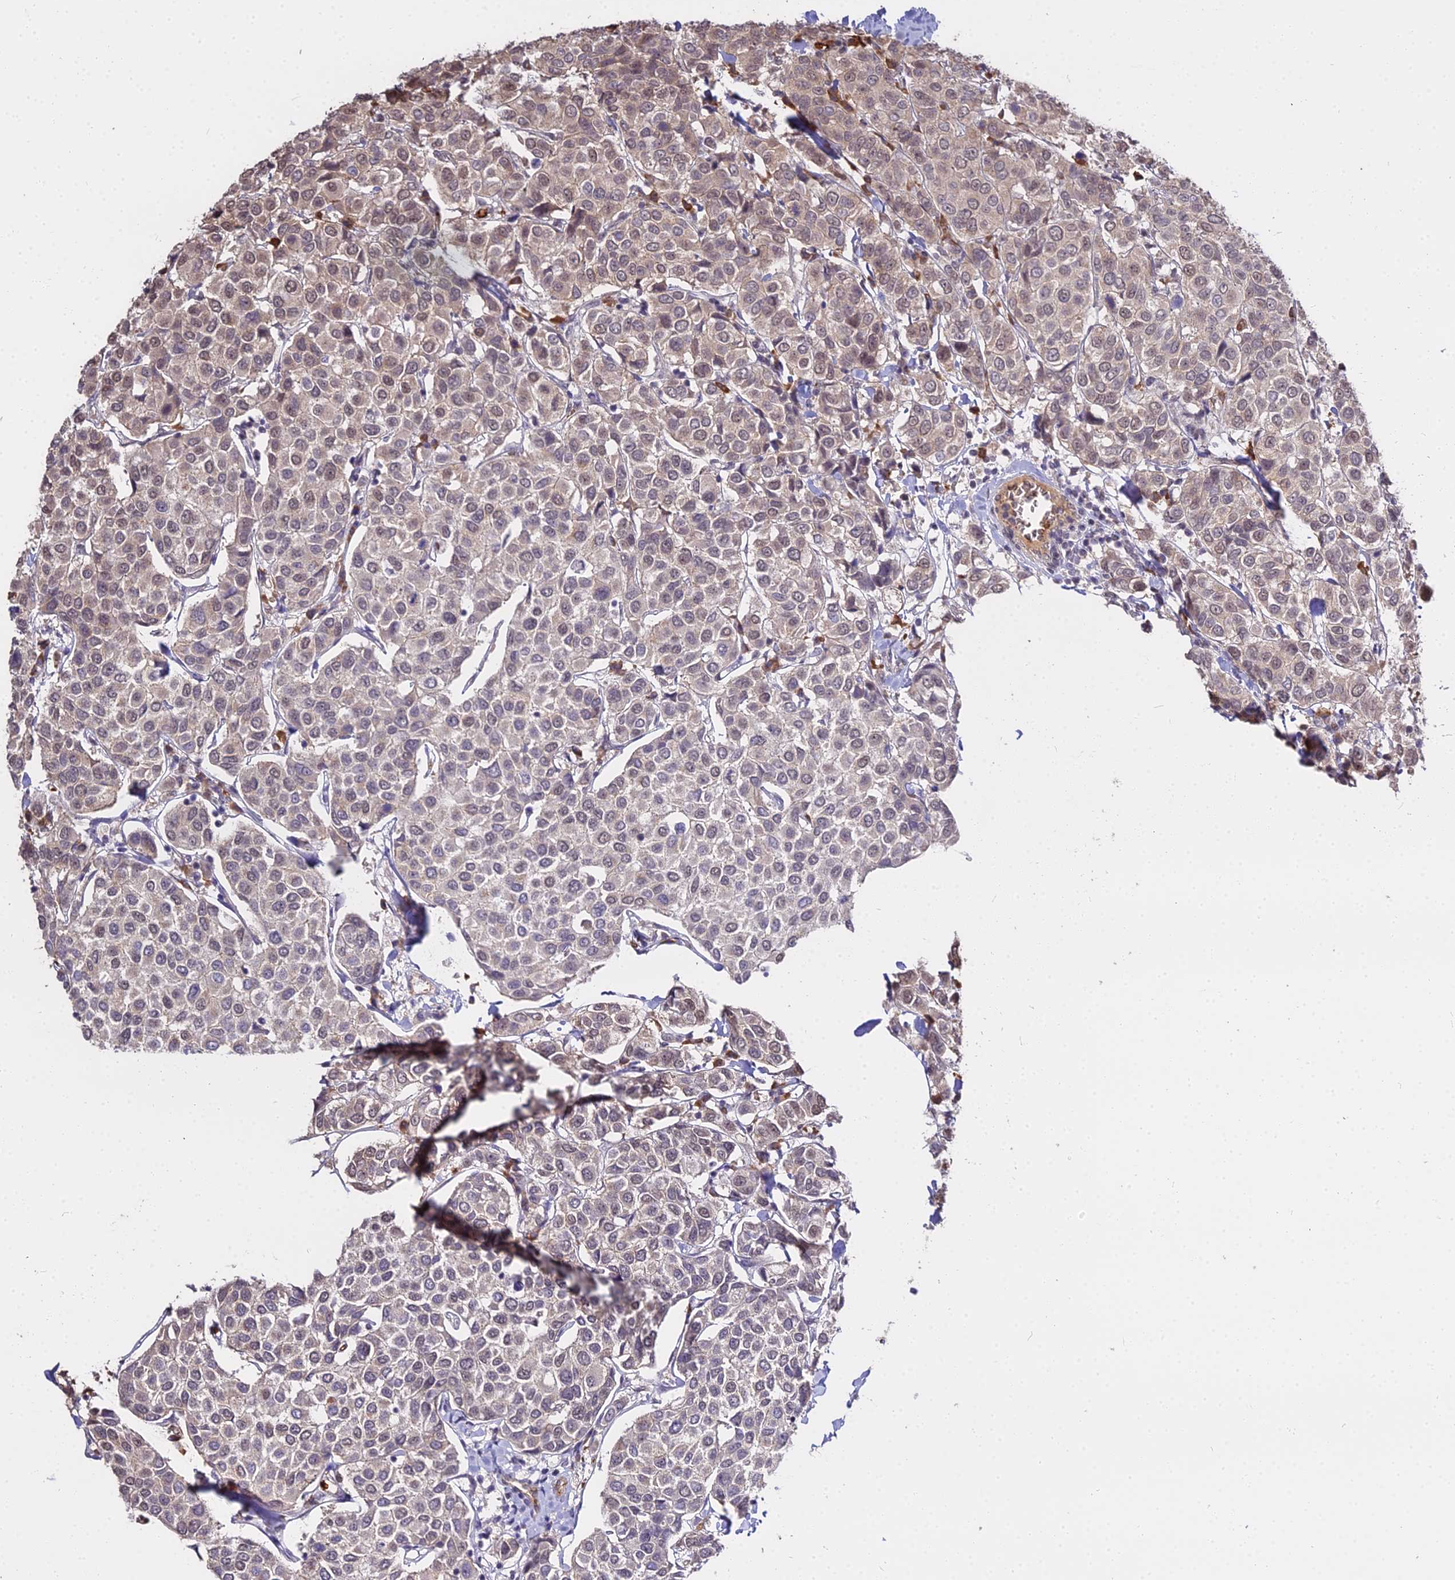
{"staining": {"intensity": "weak", "quantity": "25%-75%", "location": "cytoplasmic/membranous,nuclear"}, "tissue": "breast cancer", "cell_type": "Tumor cells", "image_type": "cancer", "snomed": [{"axis": "morphology", "description": "Duct carcinoma"}, {"axis": "topography", "description": "Breast"}], "caption": "Protein staining of breast cancer (invasive ductal carcinoma) tissue reveals weak cytoplasmic/membranous and nuclear expression in approximately 25%-75% of tumor cells. (DAB IHC, brown staining for protein, blue staining for nuclei).", "gene": "ZDBF2", "patient": {"sex": "female", "age": 55}}